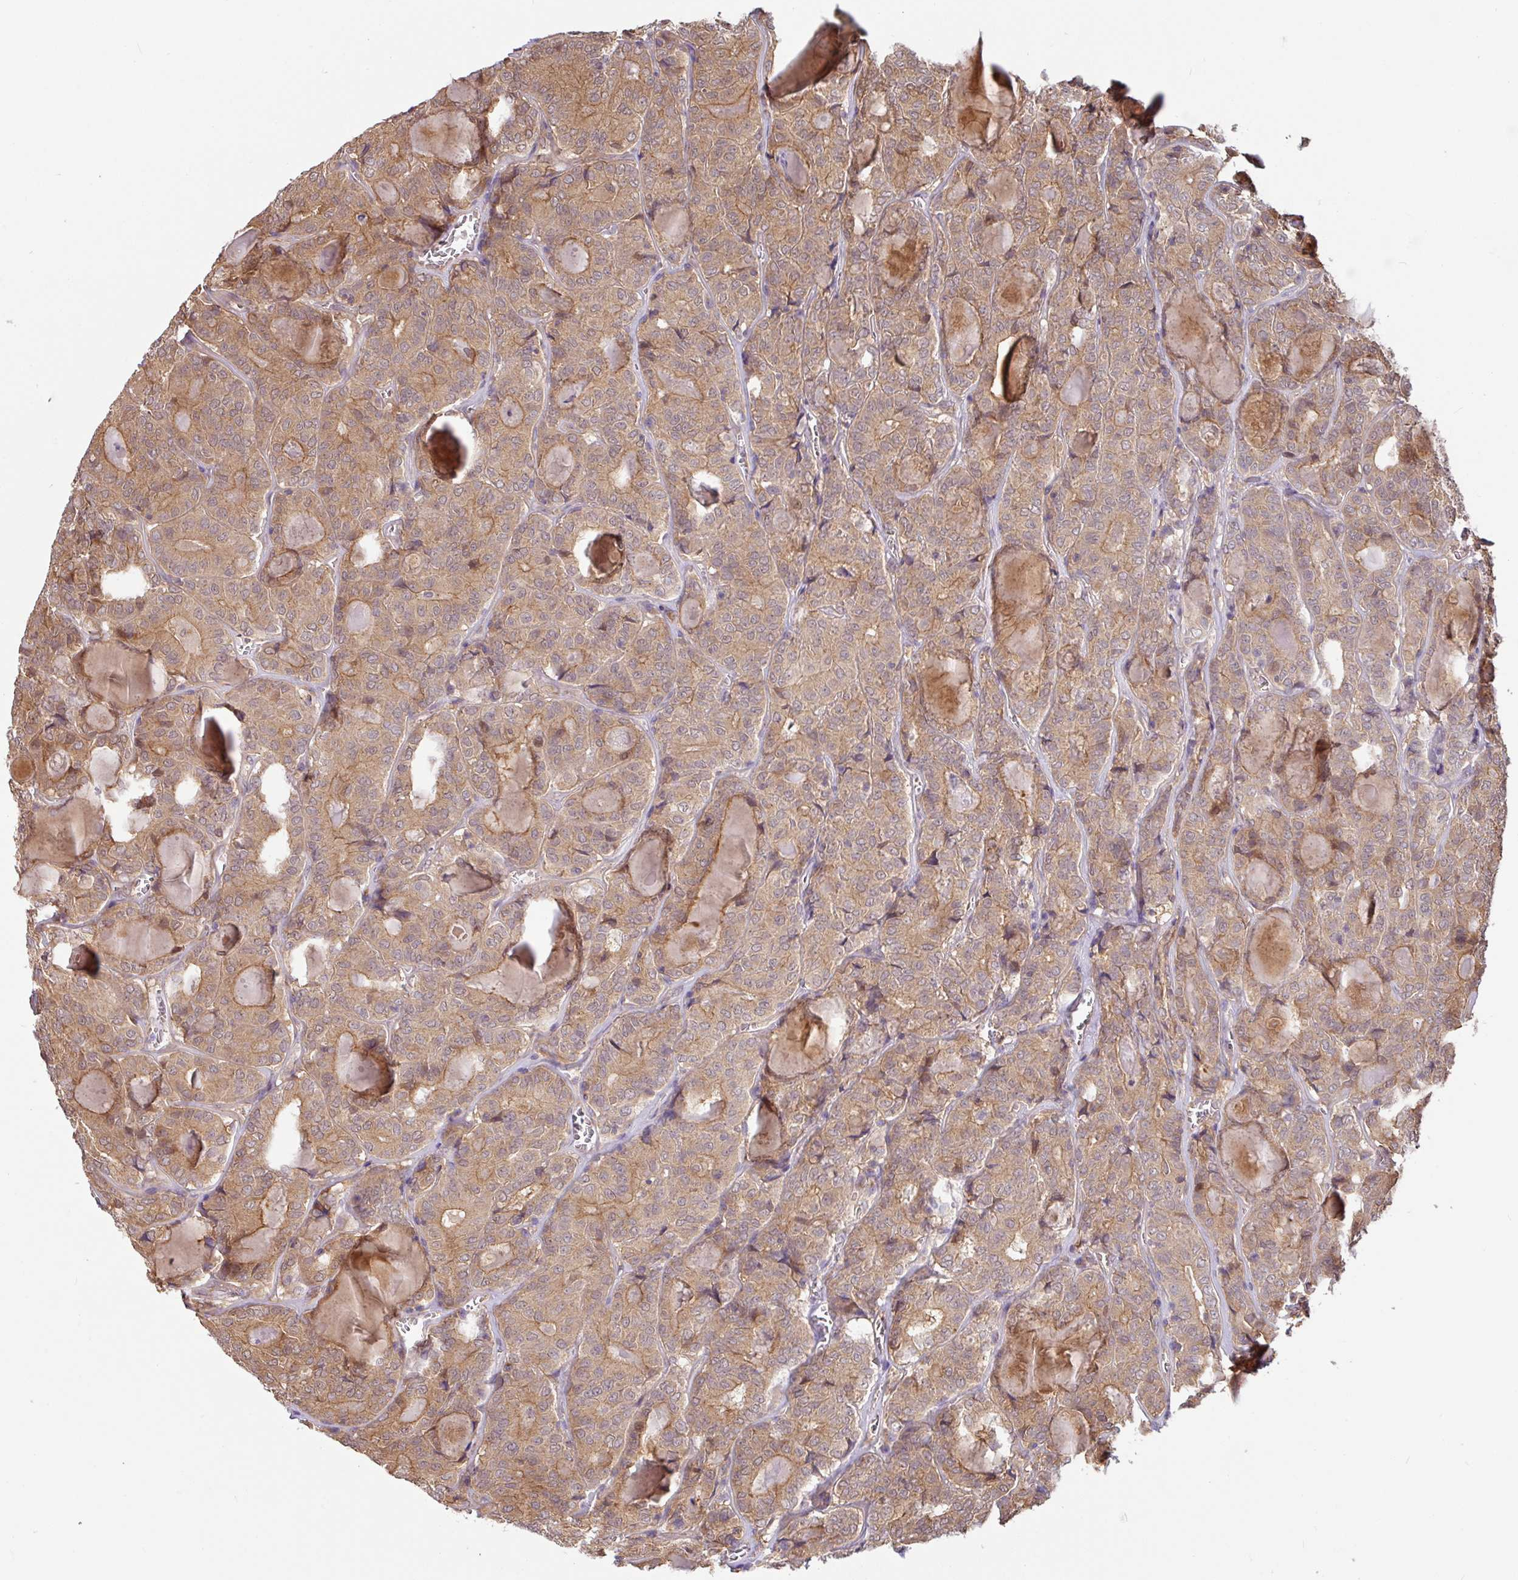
{"staining": {"intensity": "moderate", "quantity": ">75%", "location": "cytoplasmic/membranous"}, "tissue": "thyroid cancer", "cell_type": "Tumor cells", "image_type": "cancer", "snomed": [{"axis": "morphology", "description": "Papillary adenocarcinoma, NOS"}, {"axis": "topography", "description": "Thyroid gland"}], "caption": "Protein staining exhibits moderate cytoplasmic/membranous staining in approximately >75% of tumor cells in thyroid papillary adenocarcinoma. The staining was performed using DAB to visualize the protein expression in brown, while the nuclei were stained in blue with hematoxylin (Magnification: 20x).", "gene": "SHB", "patient": {"sex": "female", "age": 72}}